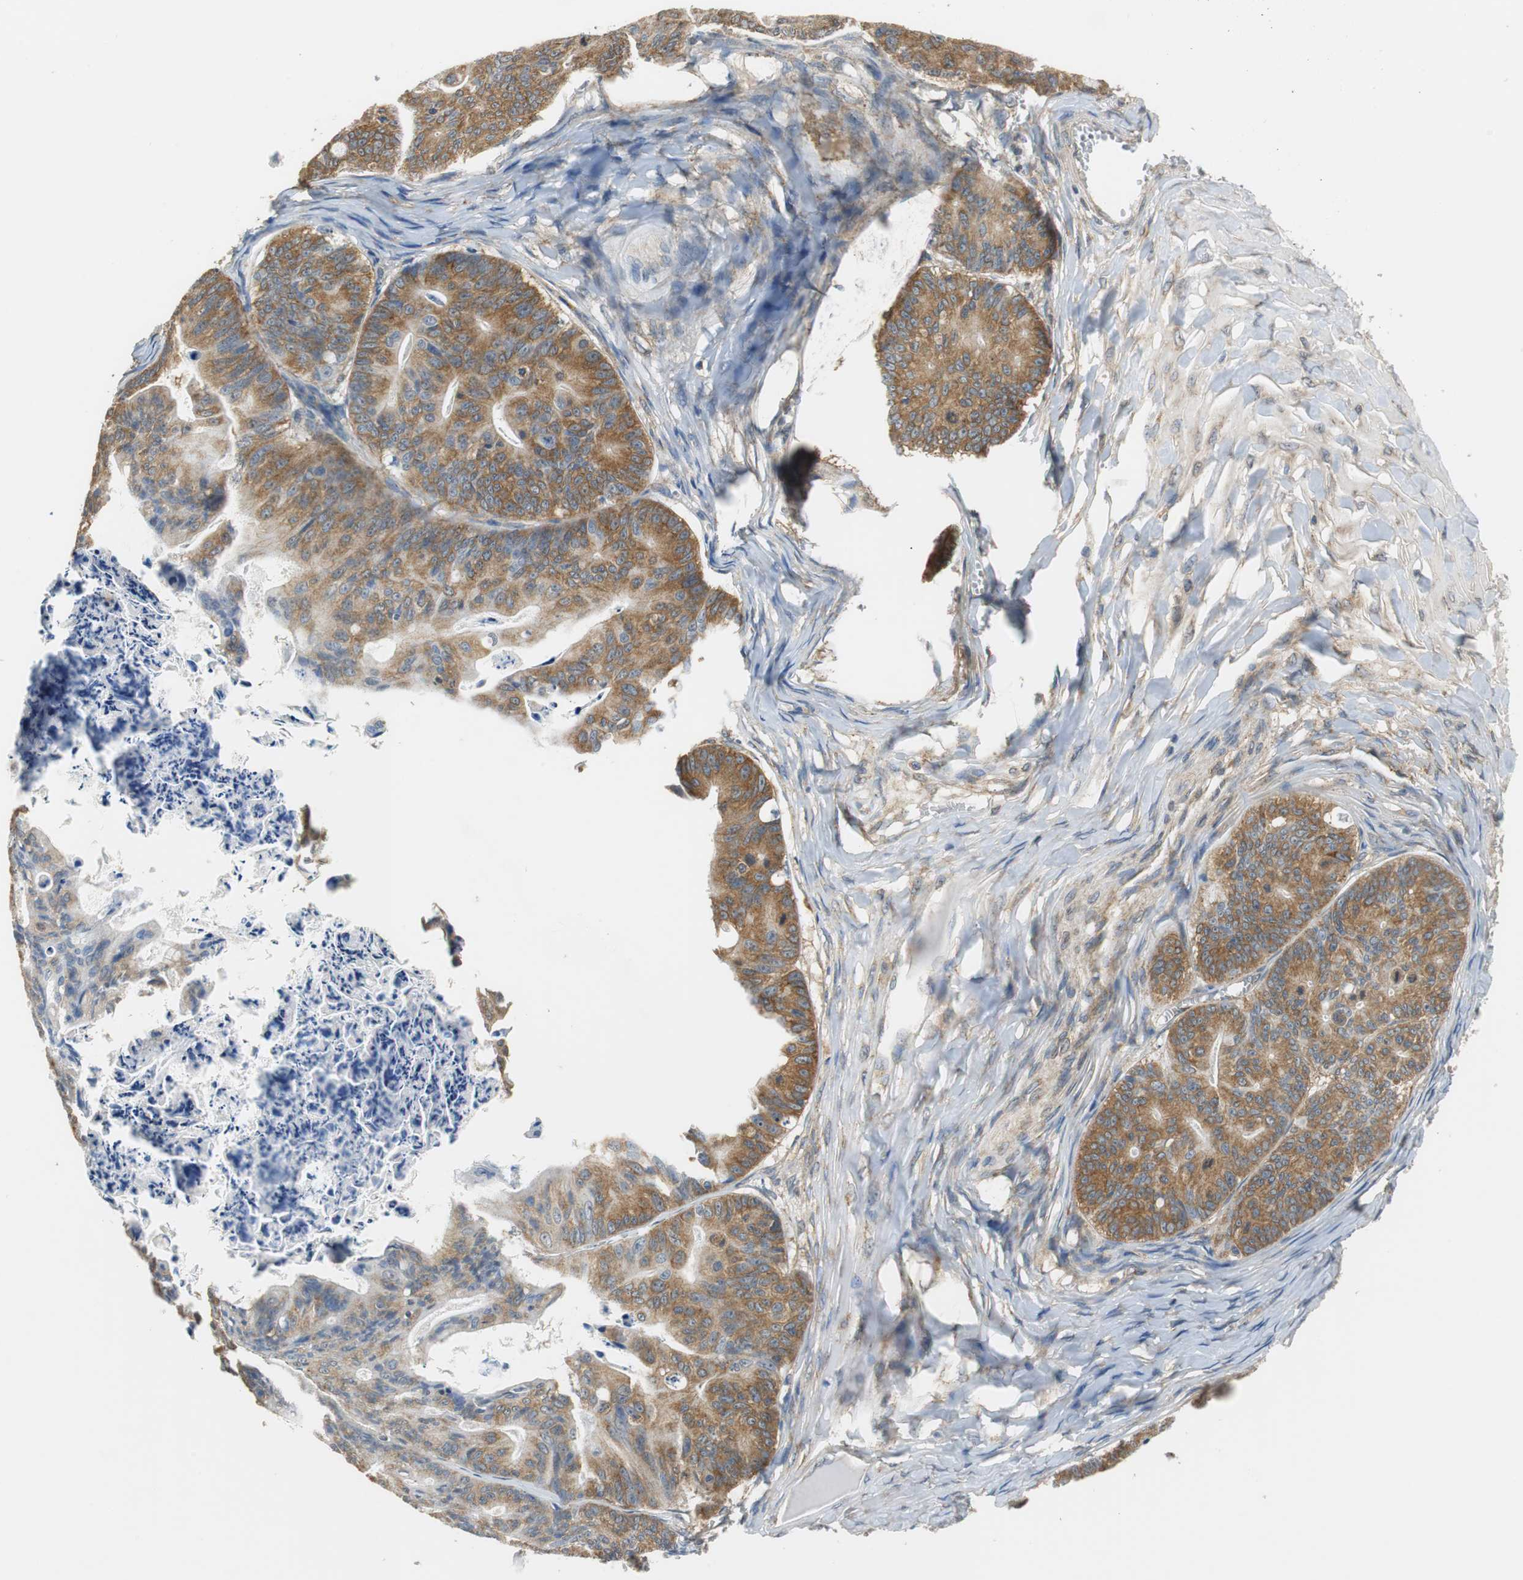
{"staining": {"intensity": "moderate", "quantity": ">75%", "location": "cytoplasmic/membranous"}, "tissue": "ovarian cancer", "cell_type": "Tumor cells", "image_type": "cancer", "snomed": [{"axis": "morphology", "description": "Cystadenocarcinoma, mucinous, NOS"}, {"axis": "topography", "description": "Ovary"}], "caption": "Immunohistochemistry (IHC) (DAB) staining of human ovarian cancer displays moderate cytoplasmic/membranous protein positivity in about >75% of tumor cells.", "gene": "CNOT3", "patient": {"sex": "female", "age": 36}}